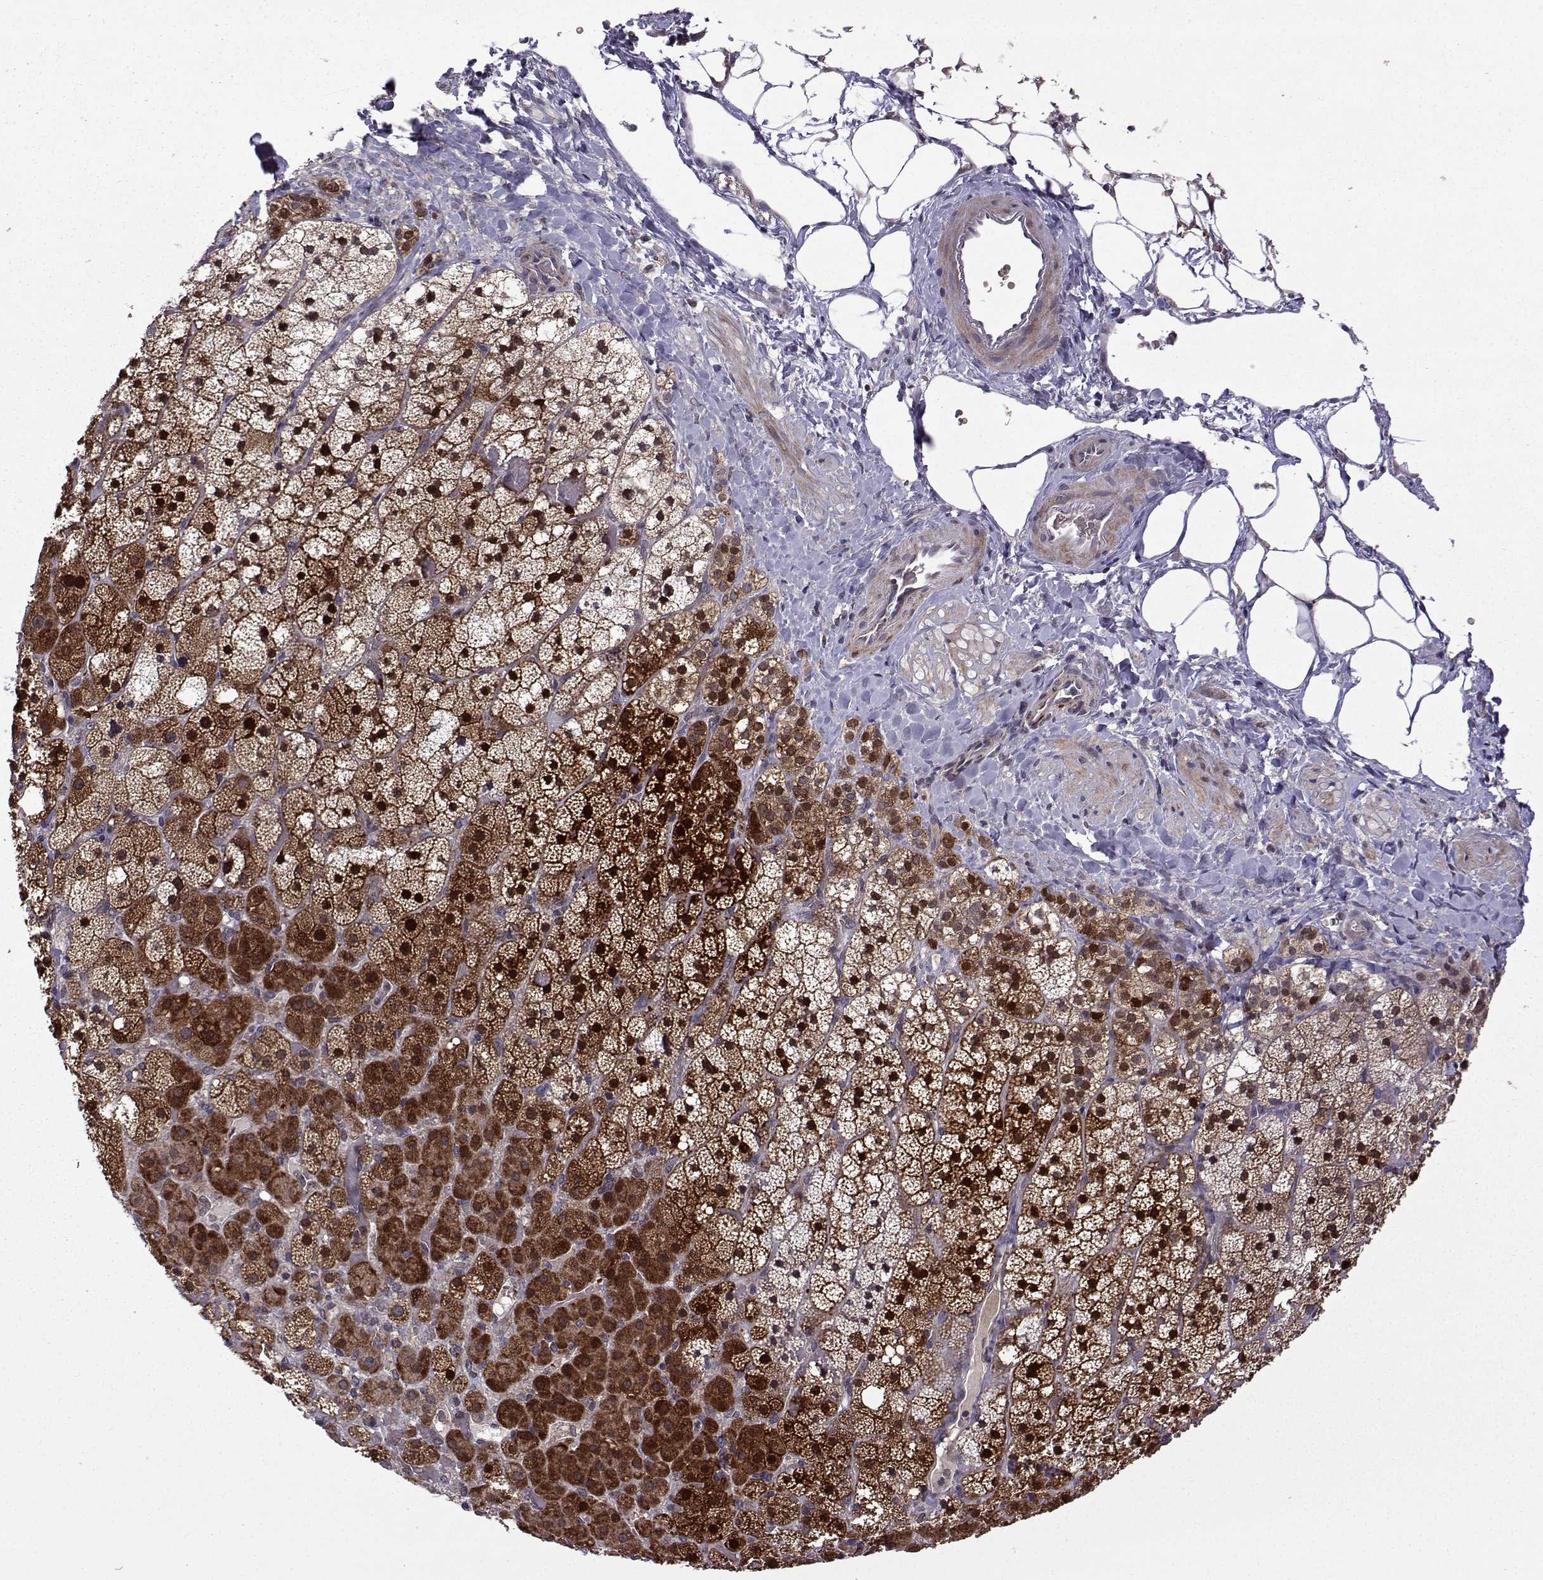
{"staining": {"intensity": "strong", "quantity": "25%-75%", "location": "cytoplasmic/membranous,nuclear"}, "tissue": "adrenal gland", "cell_type": "Glandular cells", "image_type": "normal", "snomed": [{"axis": "morphology", "description": "Normal tissue, NOS"}, {"axis": "topography", "description": "Adrenal gland"}], "caption": "Human adrenal gland stained for a protein (brown) reveals strong cytoplasmic/membranous,nuclear positive expression in approximately 25%-75% of glandular cells.", "gene": "TAB2", "patient": {"sex": "male", "age": 53}}